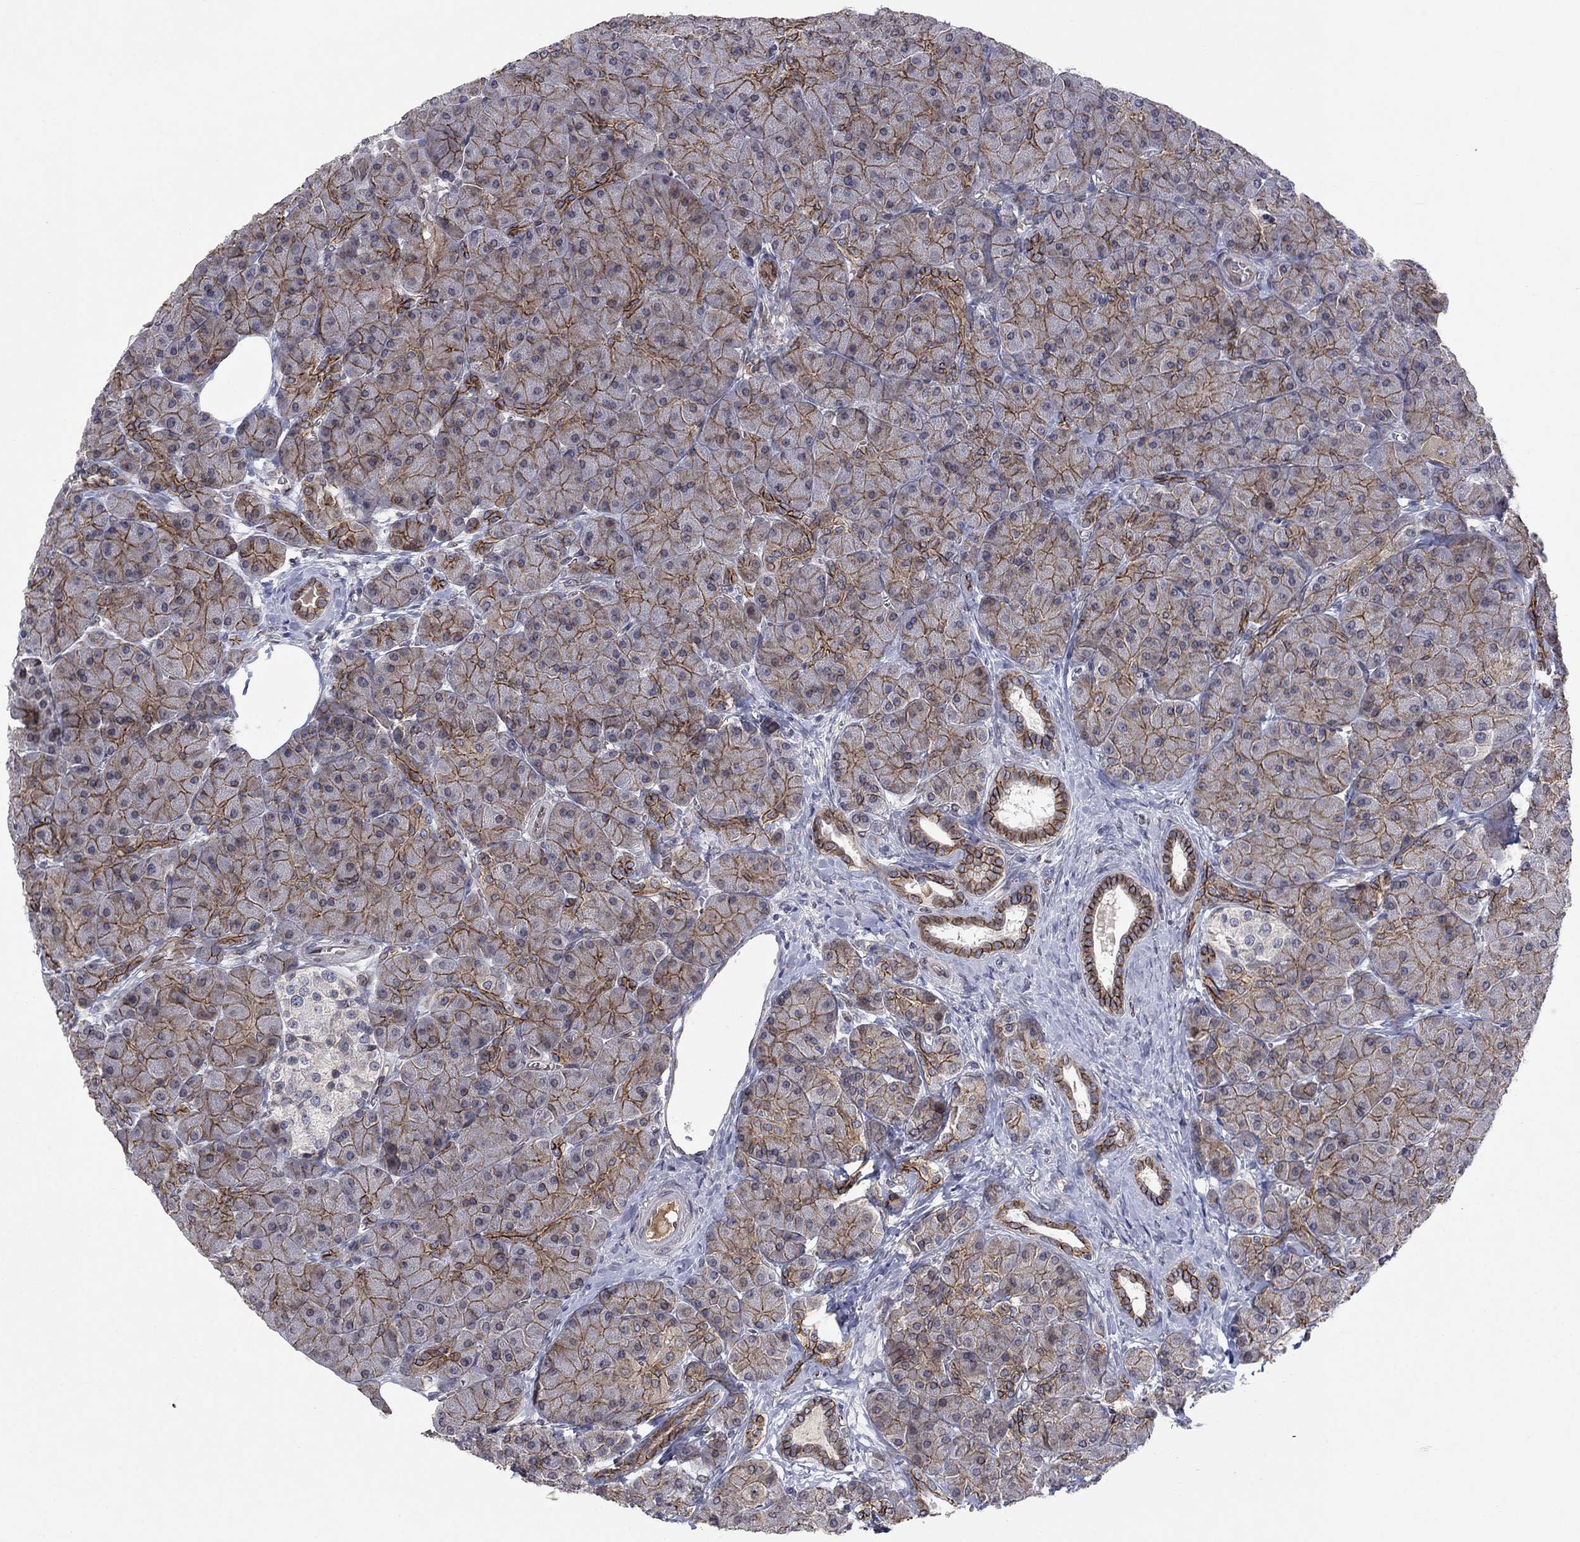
{"staining": {"intensity": "strong", "quantity": ">75%", "location": "cytoplasmic/membranous"}, "tissue": "pancreas", "cell_type": "Exocrine glandular cells", "image_type": "normal", "snomed": [{"axis": "morphology", "description": "Normal tissue, NOS"}, {"axis": "topography", "description": "Pancreas"}], "caption": "IHC image of unremarkable pancreas stained for a protein (brown), which displays high levels of strong cytoplasmic/membranous staining in about >75% of exocrine glandular cells.", "gene": "EMC9", "patient": {"sex": "male", "age": 61}}